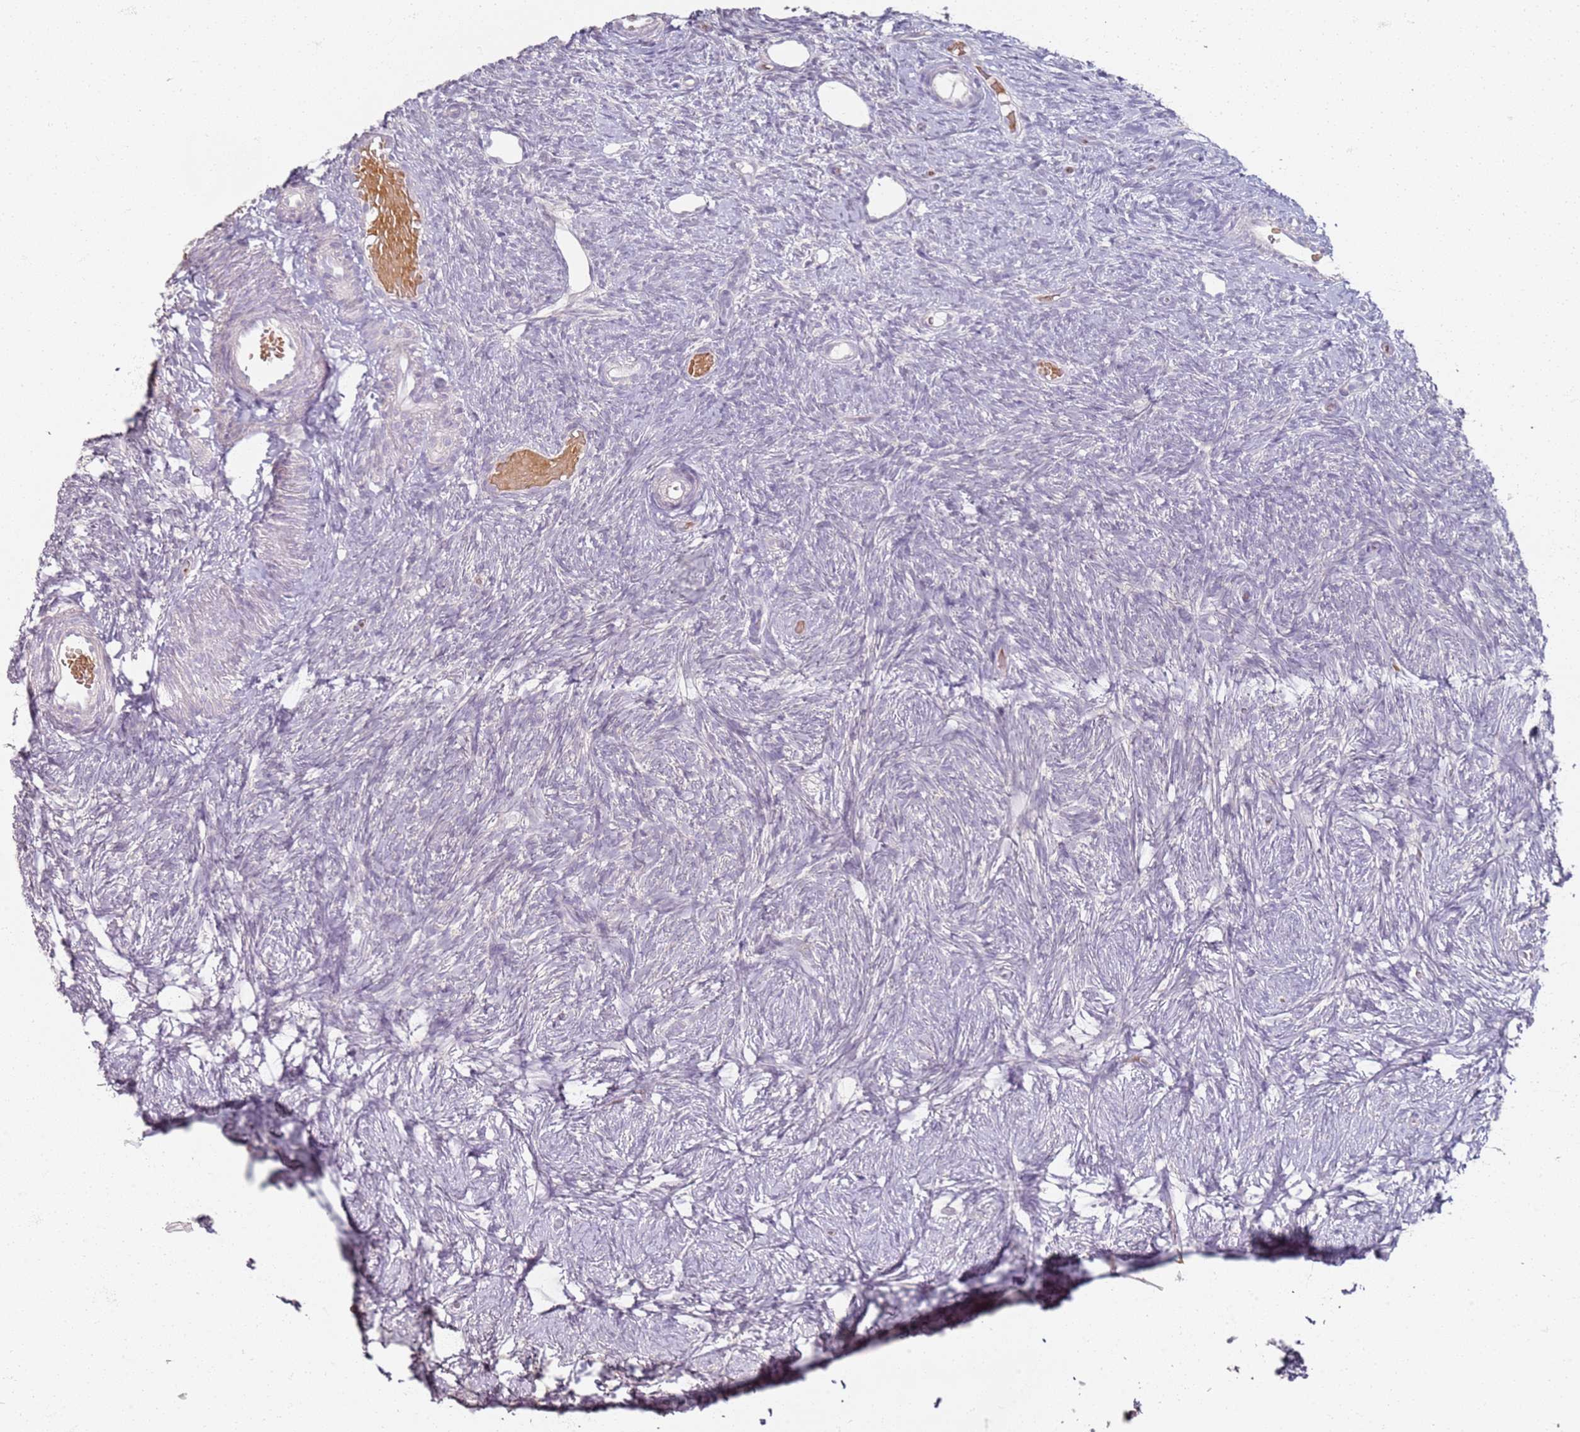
{"staining": {"intensity": "negative", "quantity": "none", "location": "none"}, "tissue": "ovary", "cell_type": "Ovarian stroma cells", "image_type": "normal", "snomed": [{"axis": "morphology", "description": "Normal tissue, NOS"}, {"axis": "topography", "description": "Ovary"}], "caption": "Protein analysis of benign ovary displays no significant positivity in ovarian stroma cells.", "gene": "CD40LG", "patient": {"sex": "female", "age": 39}}